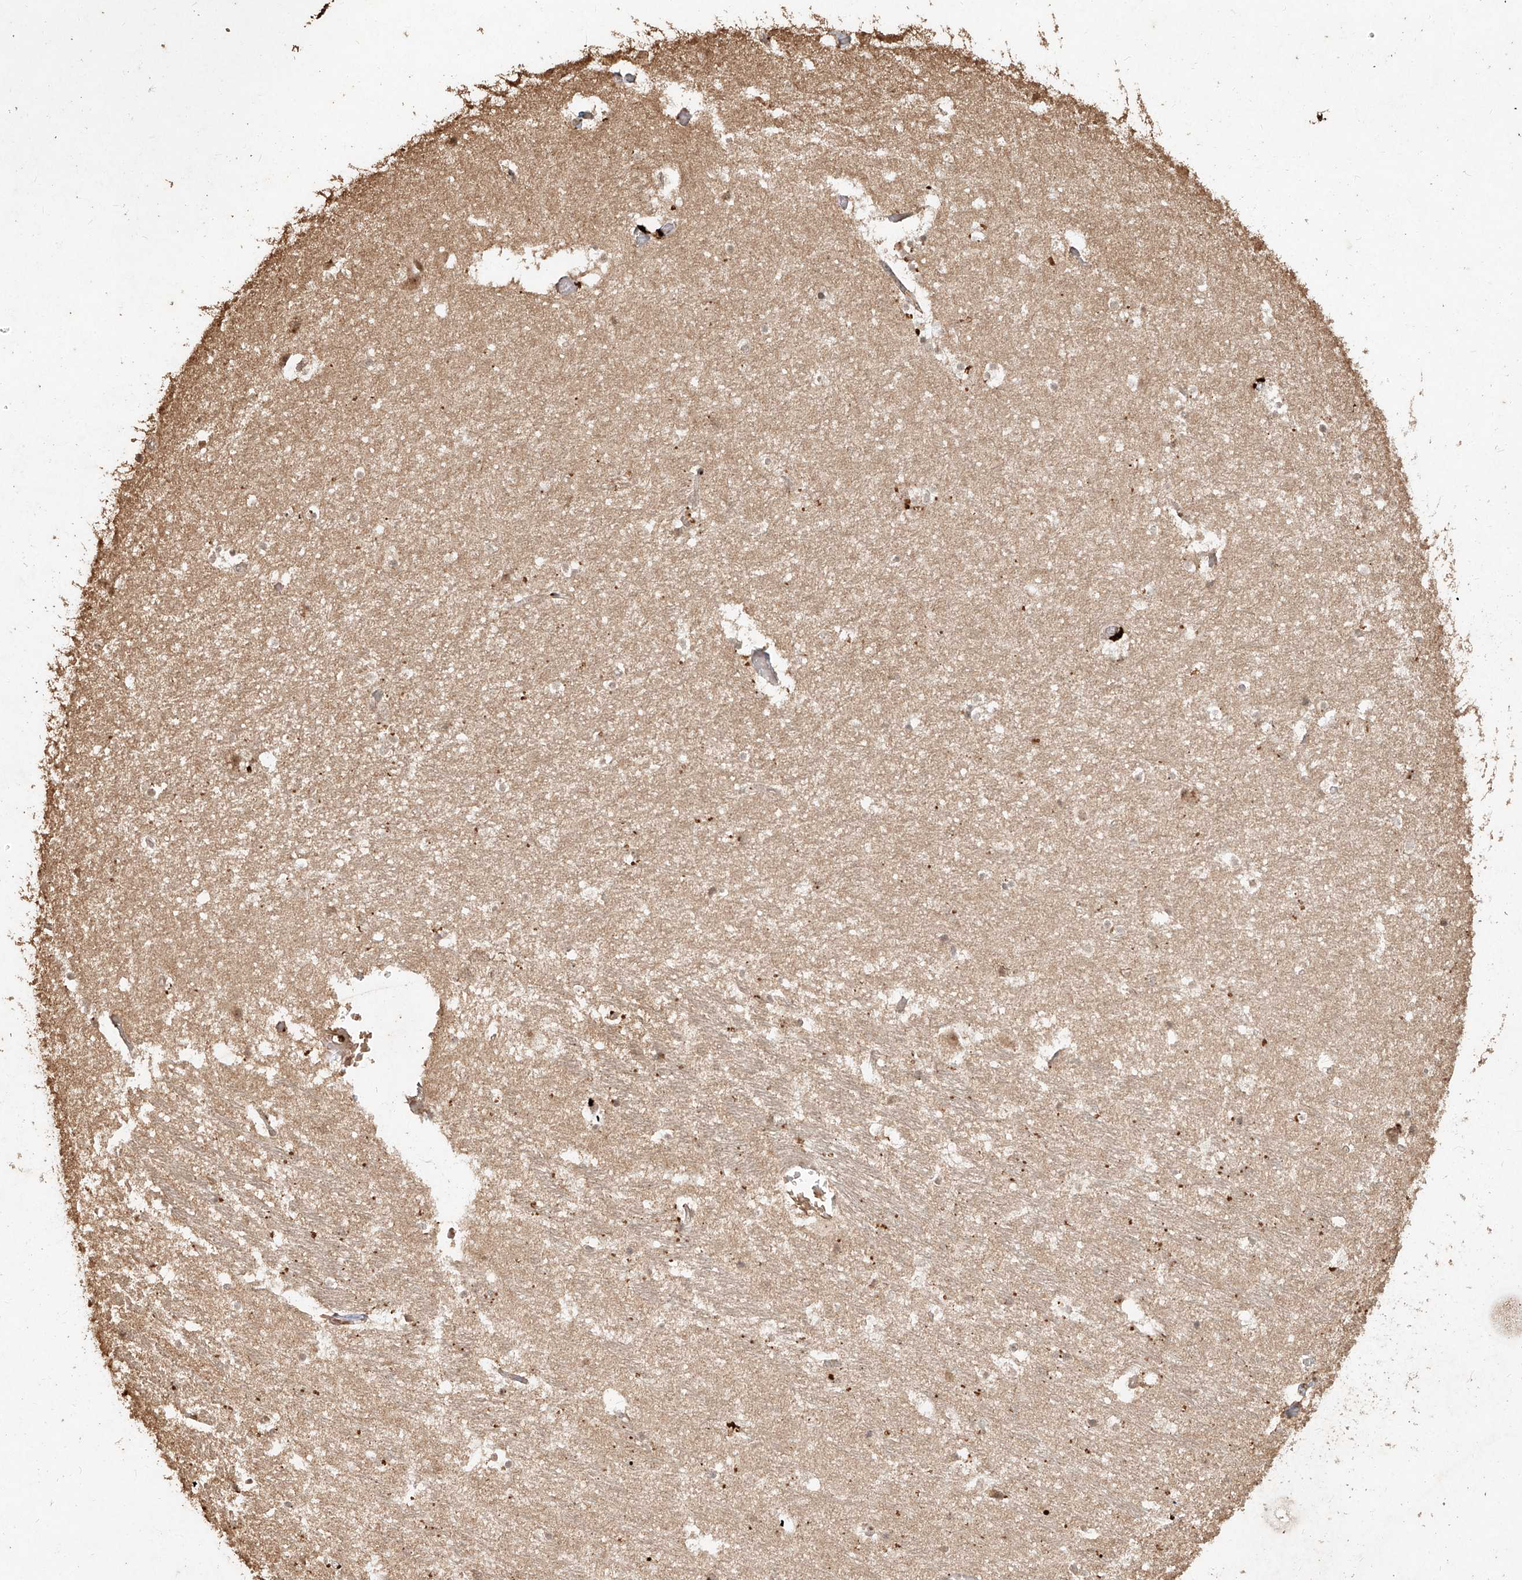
{"staining": {"intensity": "moderate", "quantity": ">75%", "location": "cytoplasmic/membranous,nuclear"}, "tissue": "hippocampus", "cell_type": "Glial cells", "image_type": "normal", "snomed": [{"axis": "morphology", "description": "Normal tissue, NOS"}, {"axis": "topography", "description": "Hippocampus"}], "caption": "An immunohistochemistry histopathology image of unremarkable tissue is shown. Protein staining in brown labels moderate cytoplasmic/membranous,nuclear positivity in hippocampus within glial cells. Using DAB (3,3'-diaminobenzidine) (brown) and hematoxylin (blue) stains, captured at high magnification using brightfield microscopy.", "gene": "UBE2K", "patient": {"sex": "female", "age": 52}}